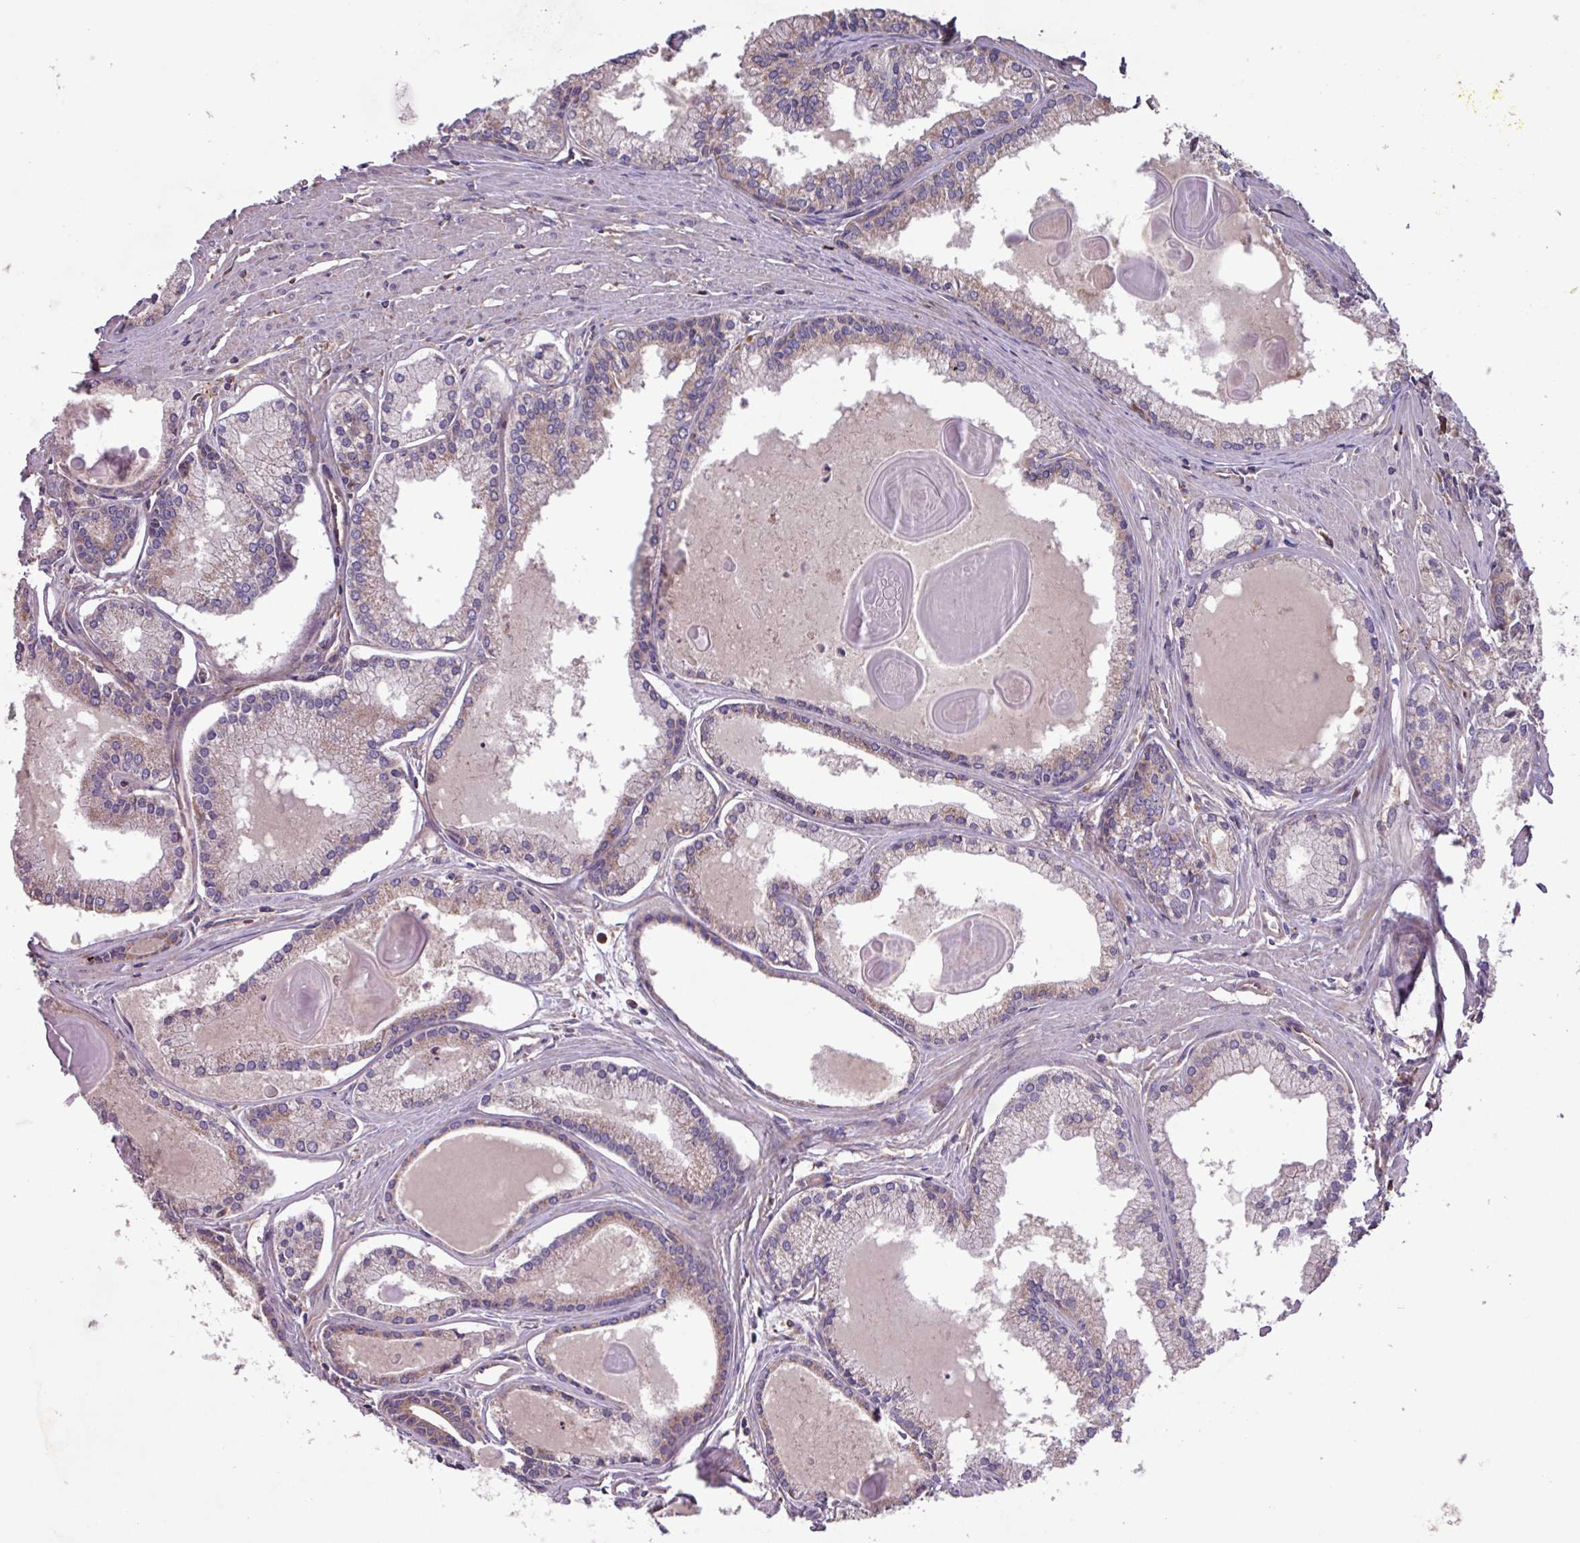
{"staining": {"intensity": "weak", "quantity": "25%-75%", "location": "cytoplasmic/membranous"}, "tissue": "prostate cancer", "cell_type": "Tumor cells", "image_type": "cancer", "snomed": [{"axis": "morphology", "description": "Adenocarcinoma, High grade"}, {"axis": "topography", "description": "Prostate"}], "caption": "Protein analysis of prostate adenocarcinoma (high-grade) tissue shows weak cytoplasmic/membranous staining in about 25%-75% of tumor cells.", "gene": "PTPRQ", "patient": {"sex": "male", "age": 68}}